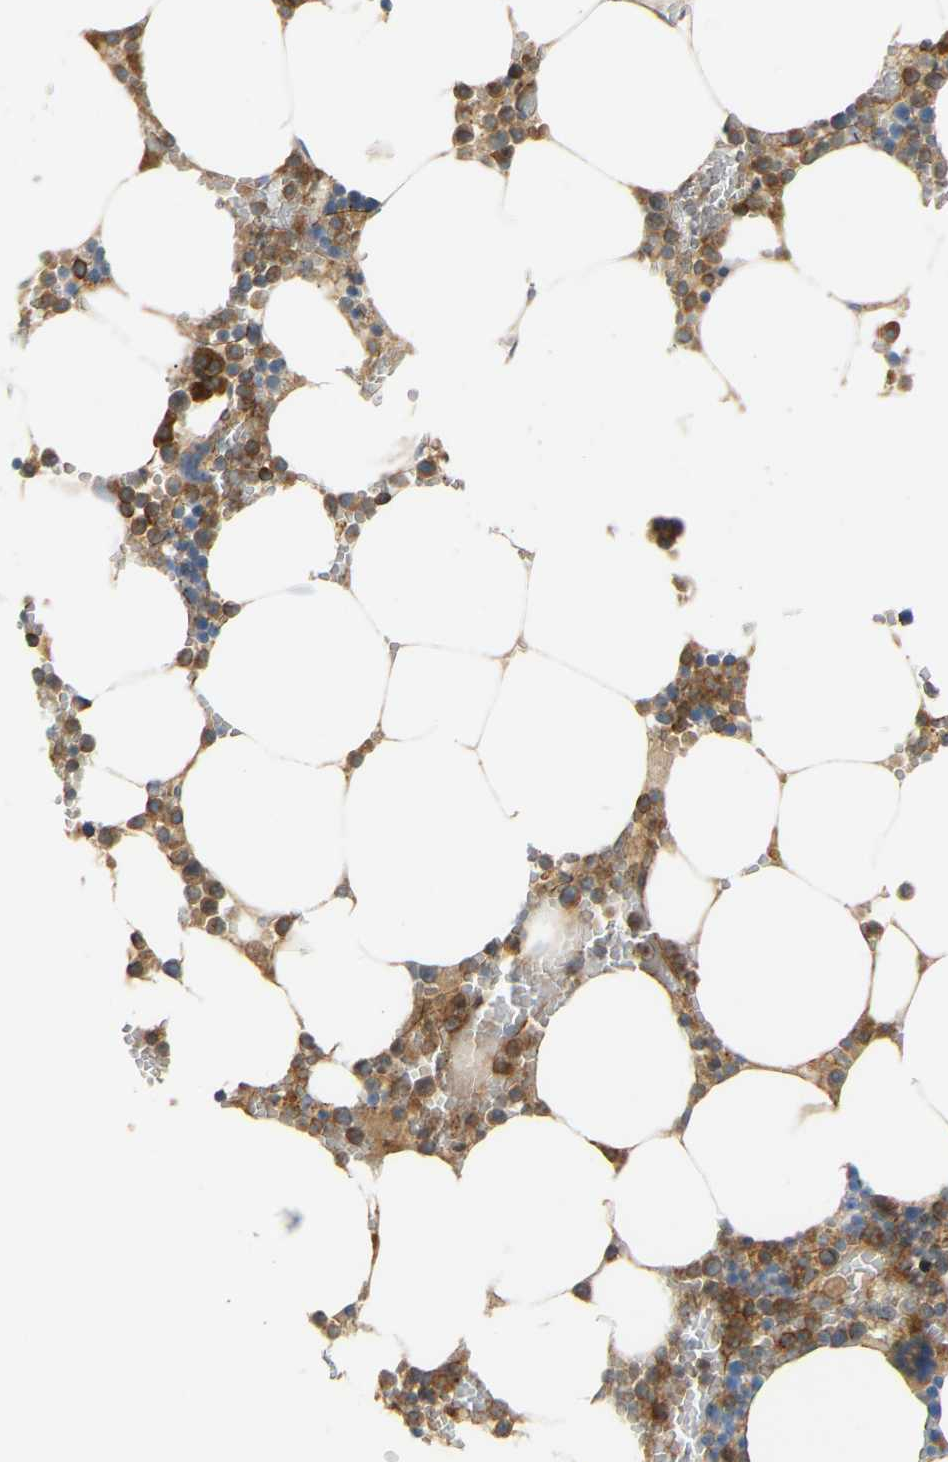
{"staining": {"intensity": "strong", "quantity": ">75%", "location": "cytoplasmic/membranous"}, "tissue": "bone marrow", "cell_type": "Hematopoietic cells", "image_type": "normal", "snomed": [{"axis": "morphology", "description": "Normal tissue, NOS"}, {"axis": "topography", "description": "Bone marrow"}], "caption": "Protein staining exhibits strong cytoplasmic/membranous expression in about >75% of hematopoietic cells in unremarkable bone marrow.", "gene": "PLCG2", "patient": {"sex": "male", "age": 70}}